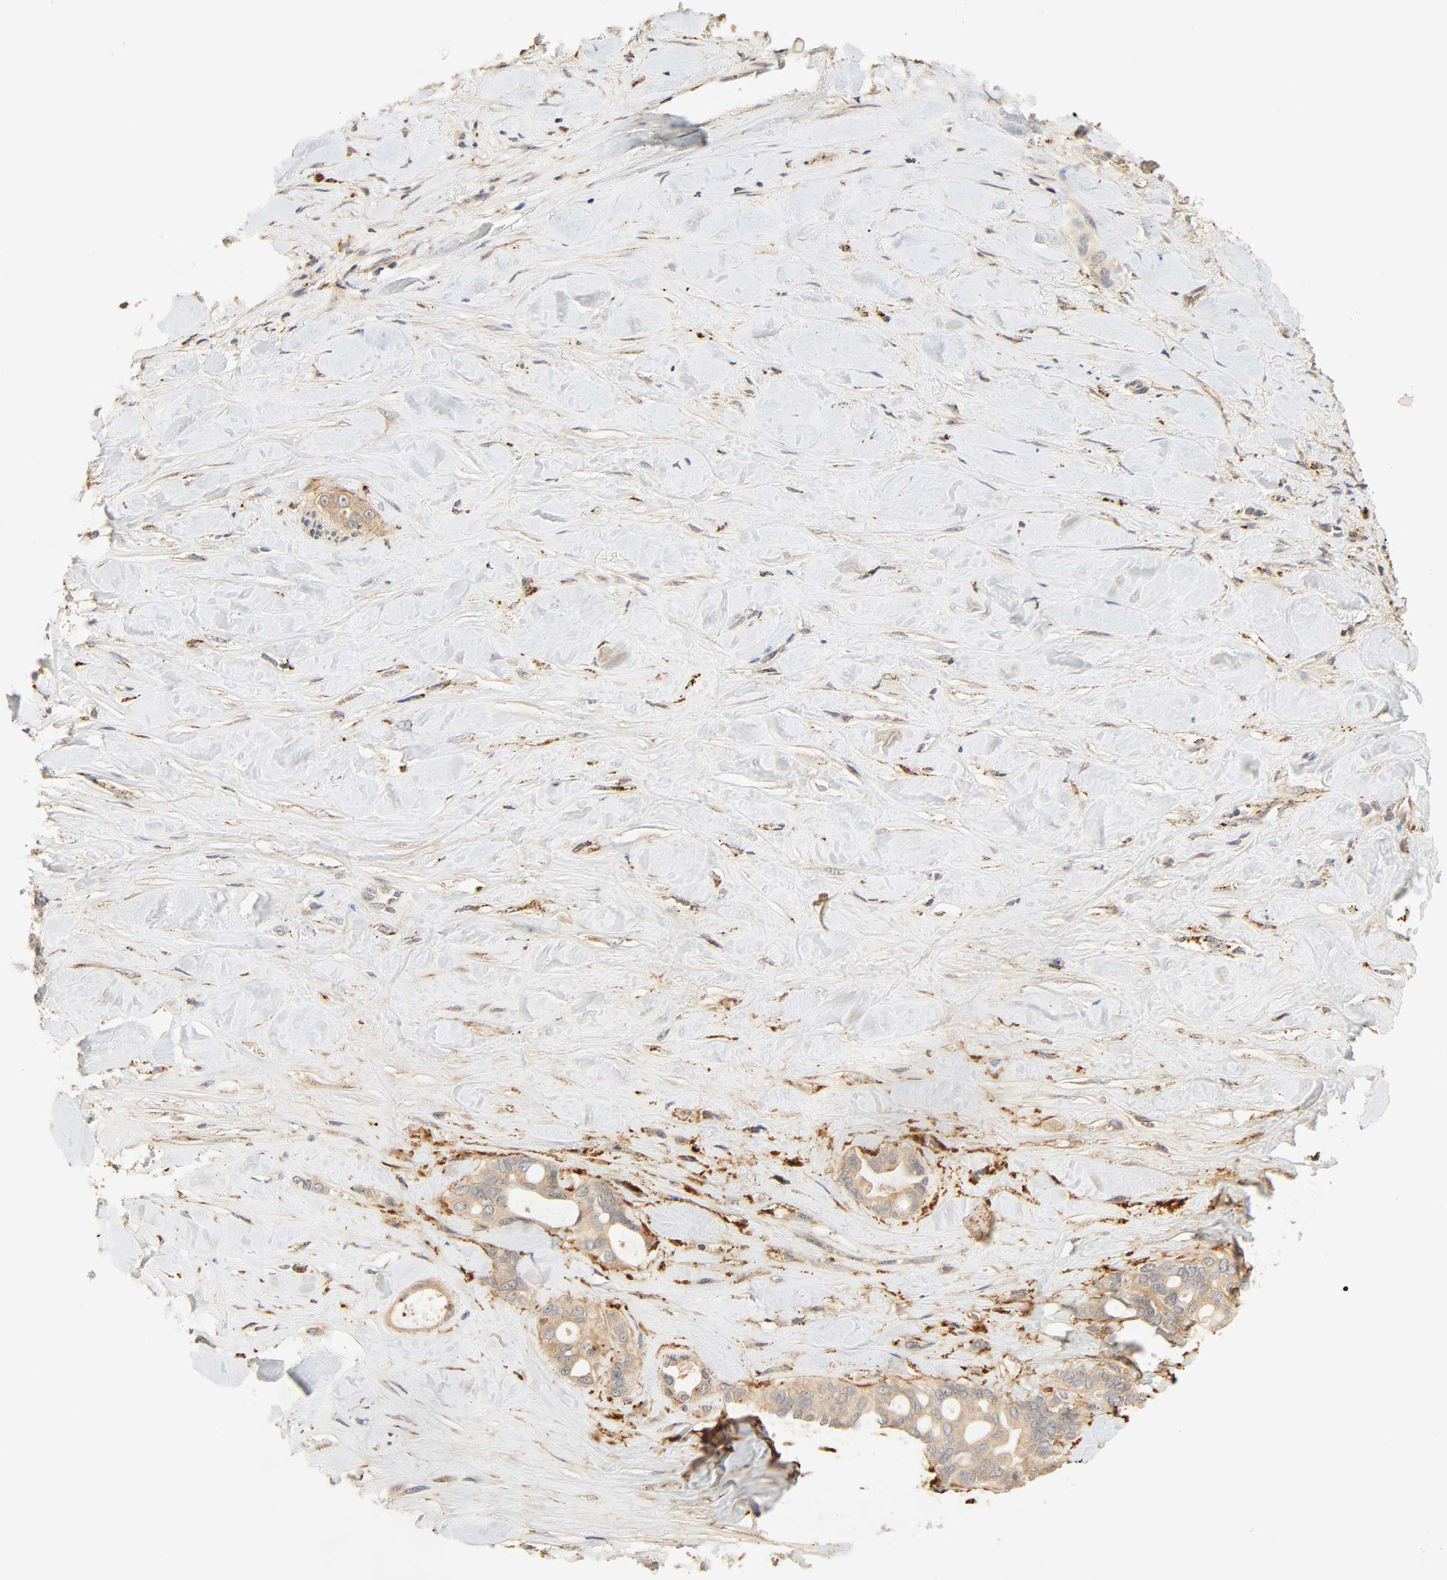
{"staining": {"intensity": "moderate", "quantity": ">75%", "location": "cytoplasmic/membranous"}, "tissue": "liver cancer", "cell_type": "Tumor cells", "image_type": "cancer", "snomed": [{"axis": "morphology", "description": "Cholangiocarcinoma"}, {"axis": "topography", "description": "Liver"}], "caption": "Liver cancer stained for a protein exhibits moderate cytoplasmic/membranous positivity in tumor cells. (brown staining indicates protein expression, while blue staining denotes nuclei).", "gene": "MAPK6", "patient": {"sex": "female", "age": 67}}